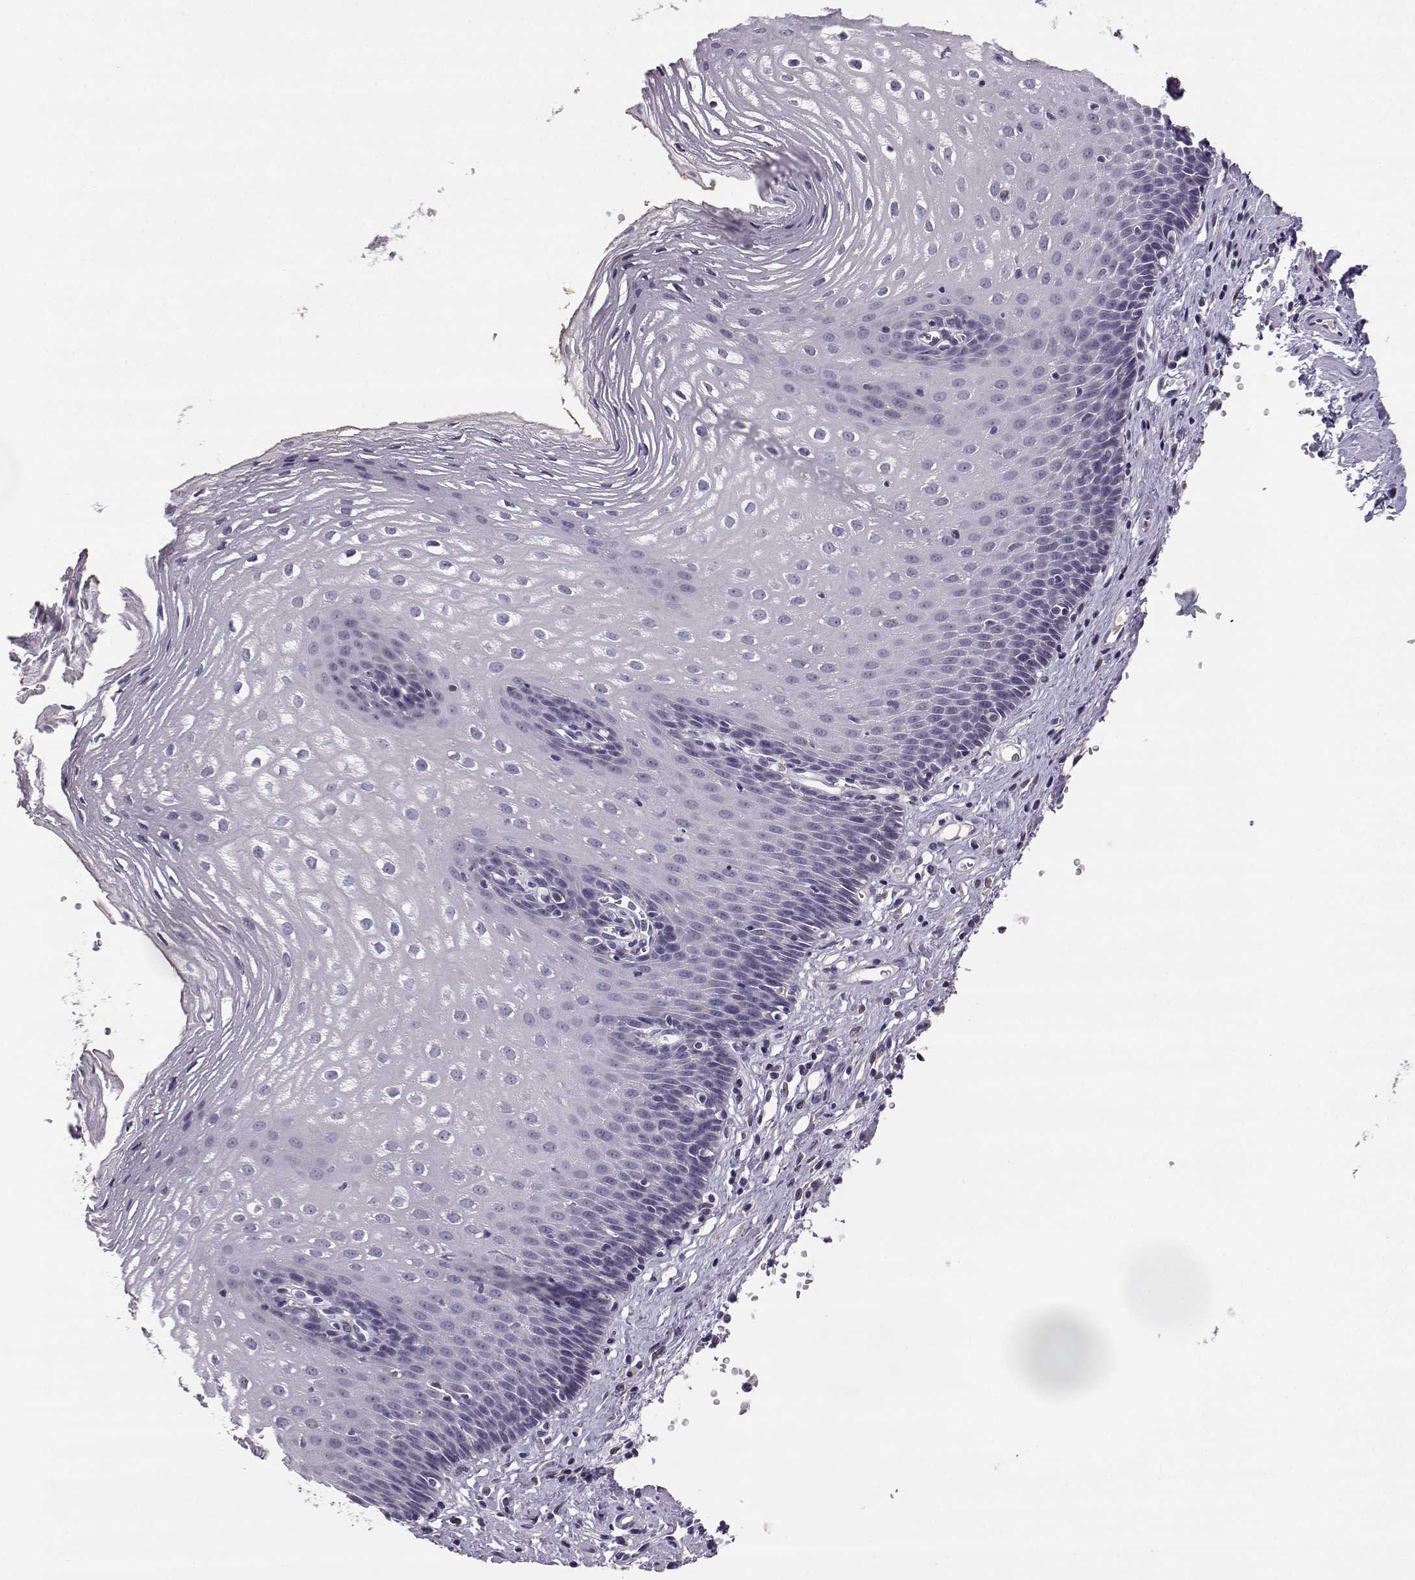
{"staining": {"intensity": "negative", "quantity": "none", "location": "none"}, "tissue": "esophagus", "cell_type": "Squamous epithelial cells", "image_type": "normal", "snomed": [{"axis": "morphology", "description": "Normal tissue, NOS"}, {"axis": "topography", "description": "Esophagus"}], "caption": "Immunohistochemistry (IHC) of benign human esophagus demonstrates no staining in squamous epithelial cells.", "gene": "AKR1B1", "patient": {"sex": "male", "age": 72}}